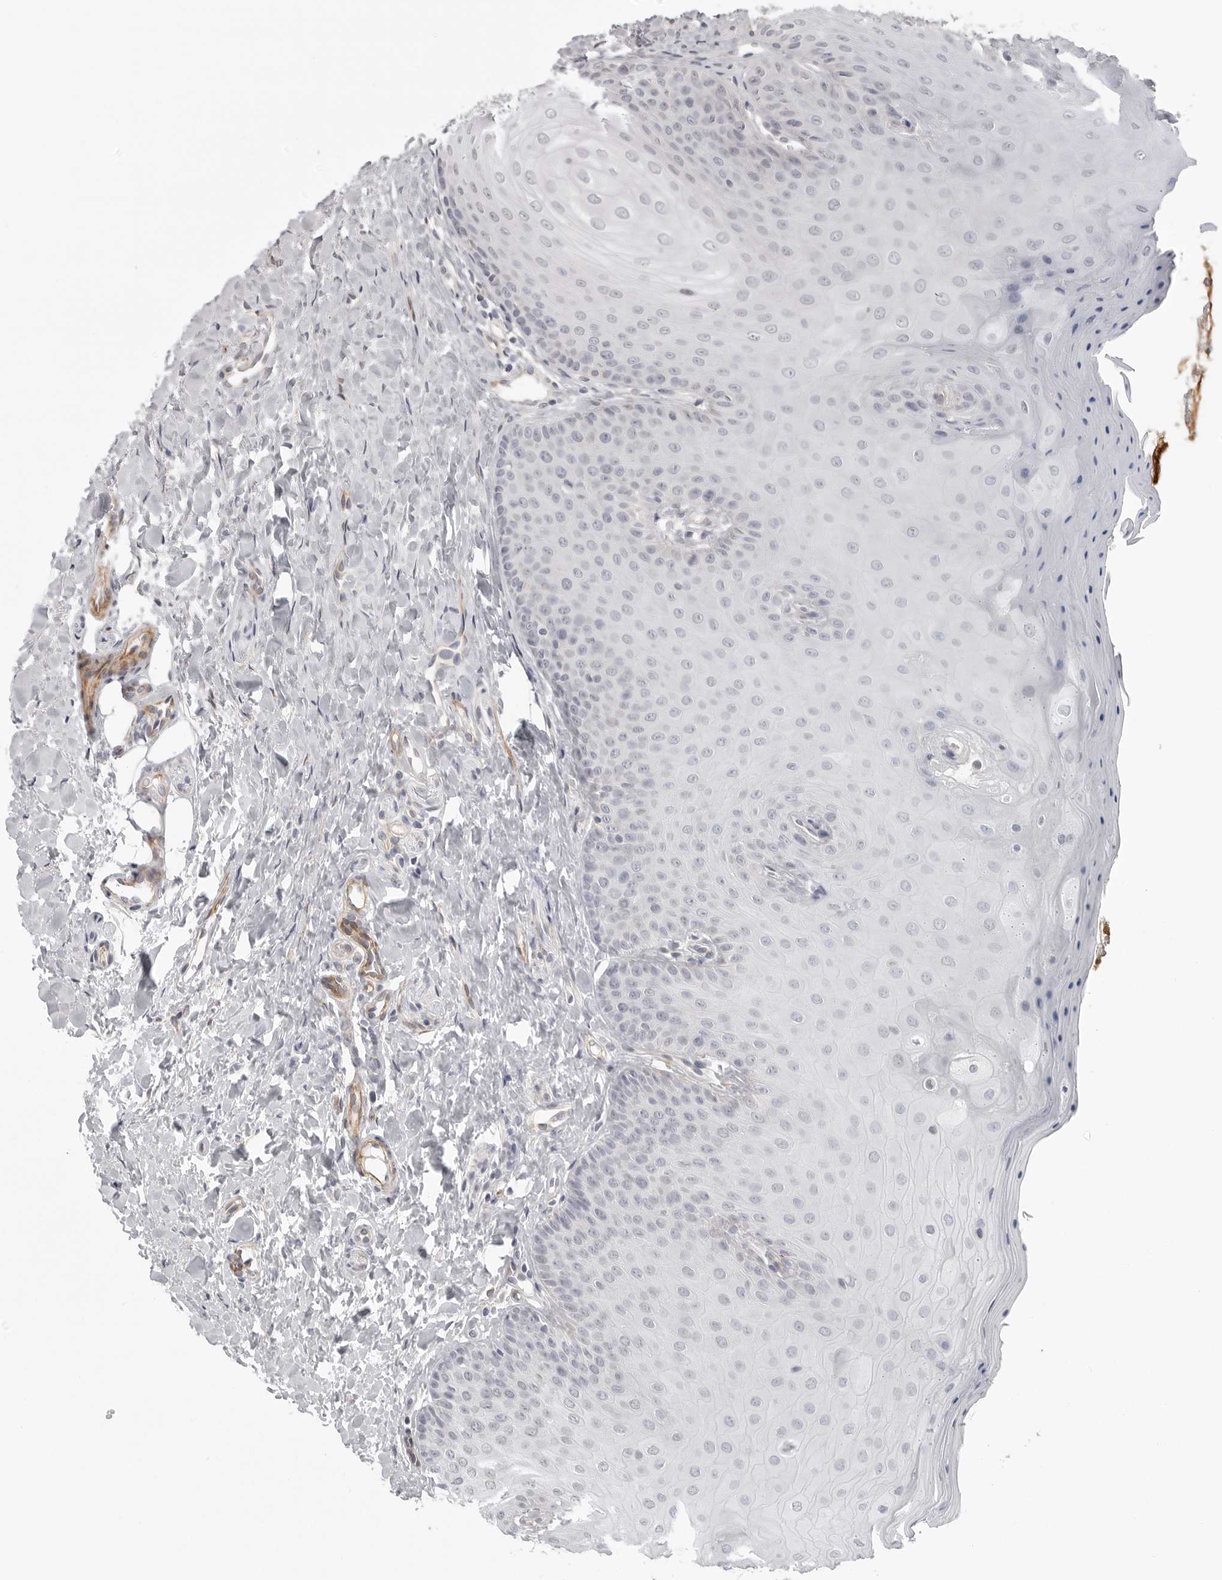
{"staining": {"intensity": "negative", "quantity": "none", "location": "none"}, "tissue": "oral mucosa", "cell_type": "Squamous epithelial cells", "image_type": "normal", "snomed": [{"axis": "morphology", "description": "Normal tissue, NOS"}, {"axis": "topography", "description": "Oral tissue"}], "caption": "Oral mucosa was stained to show a protein in brown. There is no significant staining in squamous epithelial cells. The staining is performed using DAB brown chromogen with nuclei counter-stained in using hematoxylin.", "gene": "TUT4", "patient": {"sex": "female", "age": 31}}